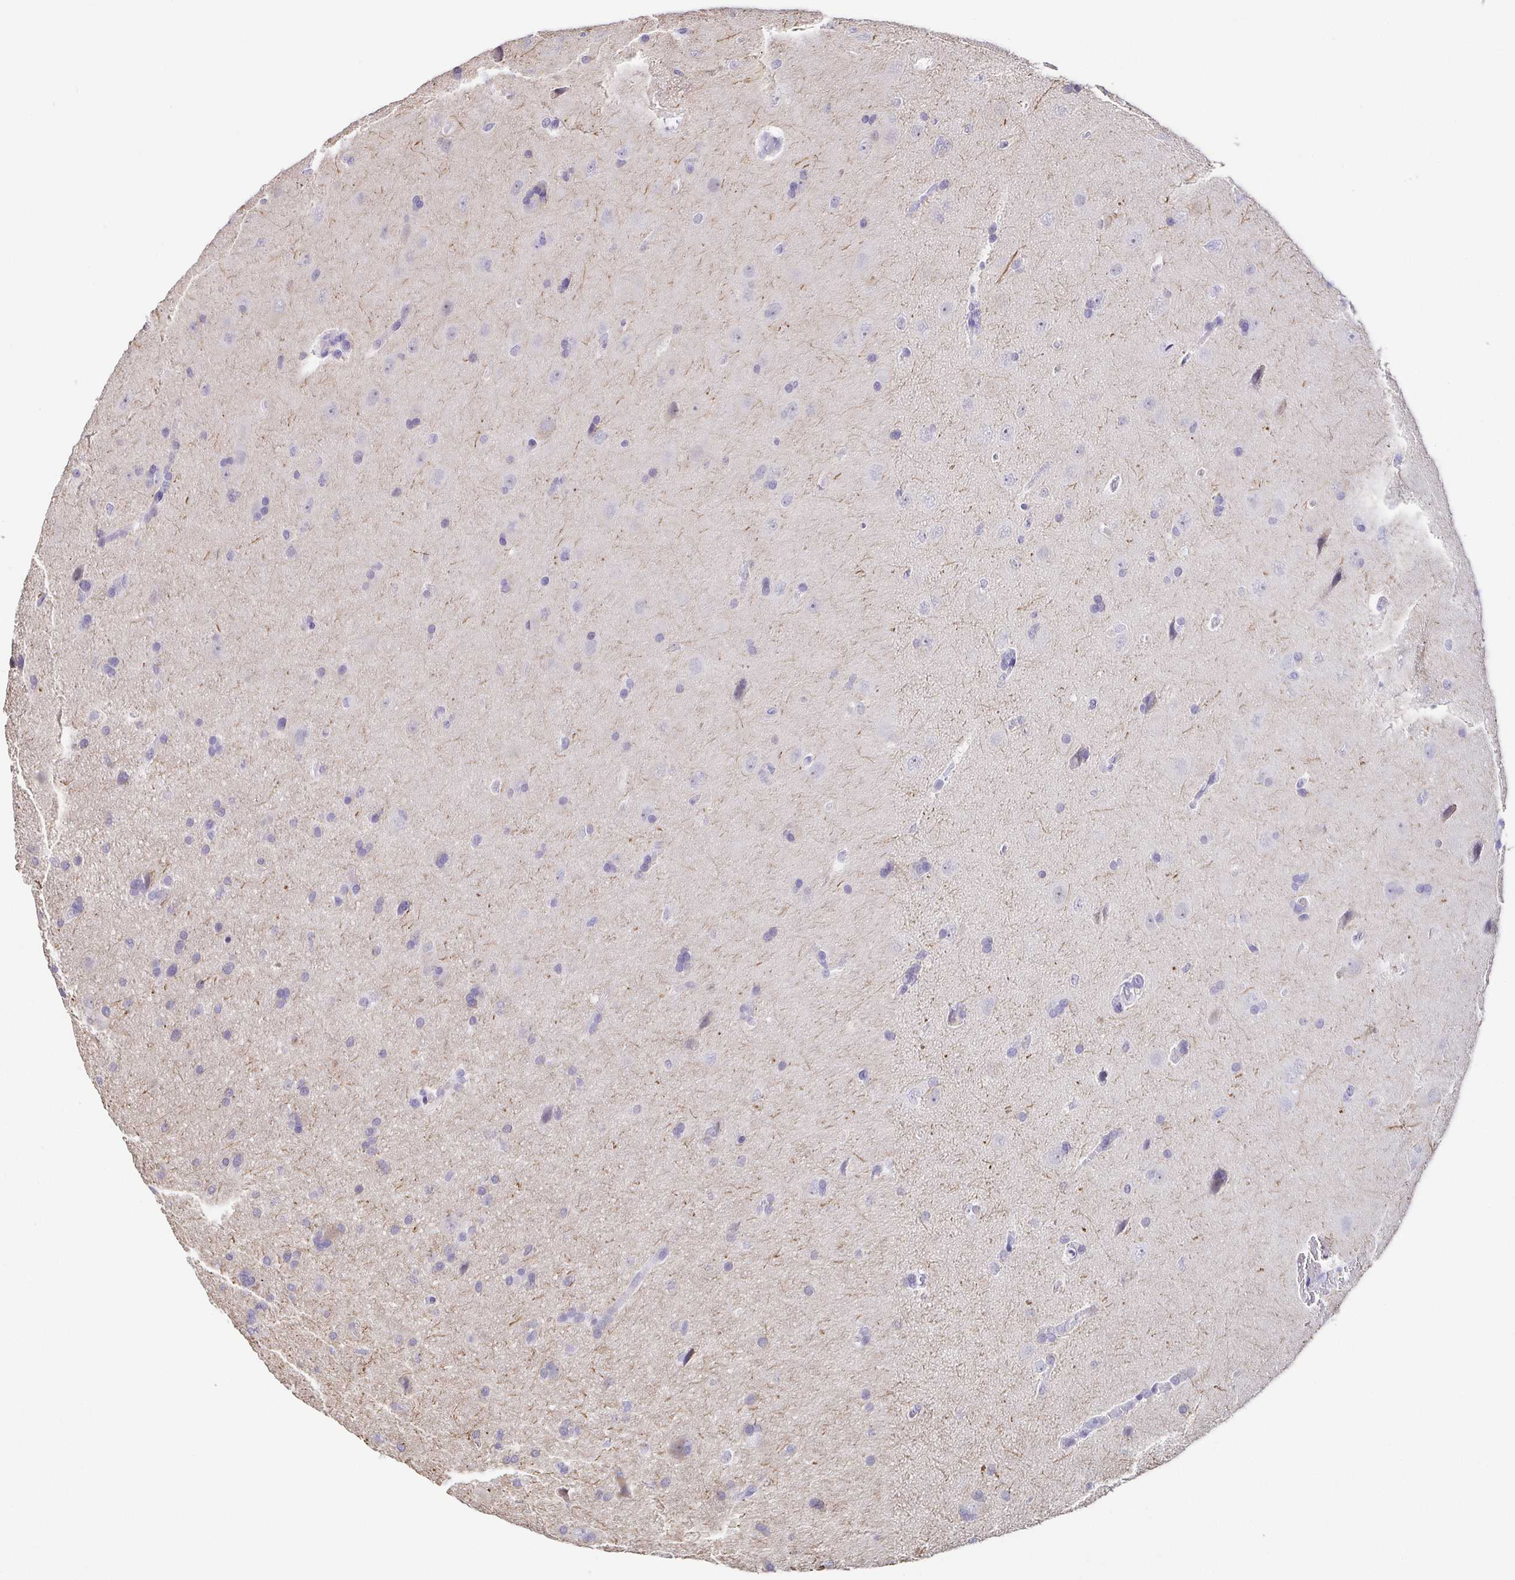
{"staining": {"intensity": "negative", "quantity": "none", "location": "none"}, "tissue": "glioma", "cell_type": "Tumor cells", "image_type": "cancer", "snomed": [{"axis": "morphology", "description": "Glioma, malignant, Low grade"}, {"axis": "topography", "description": "Brain"}], "caption": "The photomicrograph reveals no staining of tumor cells in malignant glioma (low-grade).", "gene": "NEFH", "patient": {"sex": "female", "age": 54}}